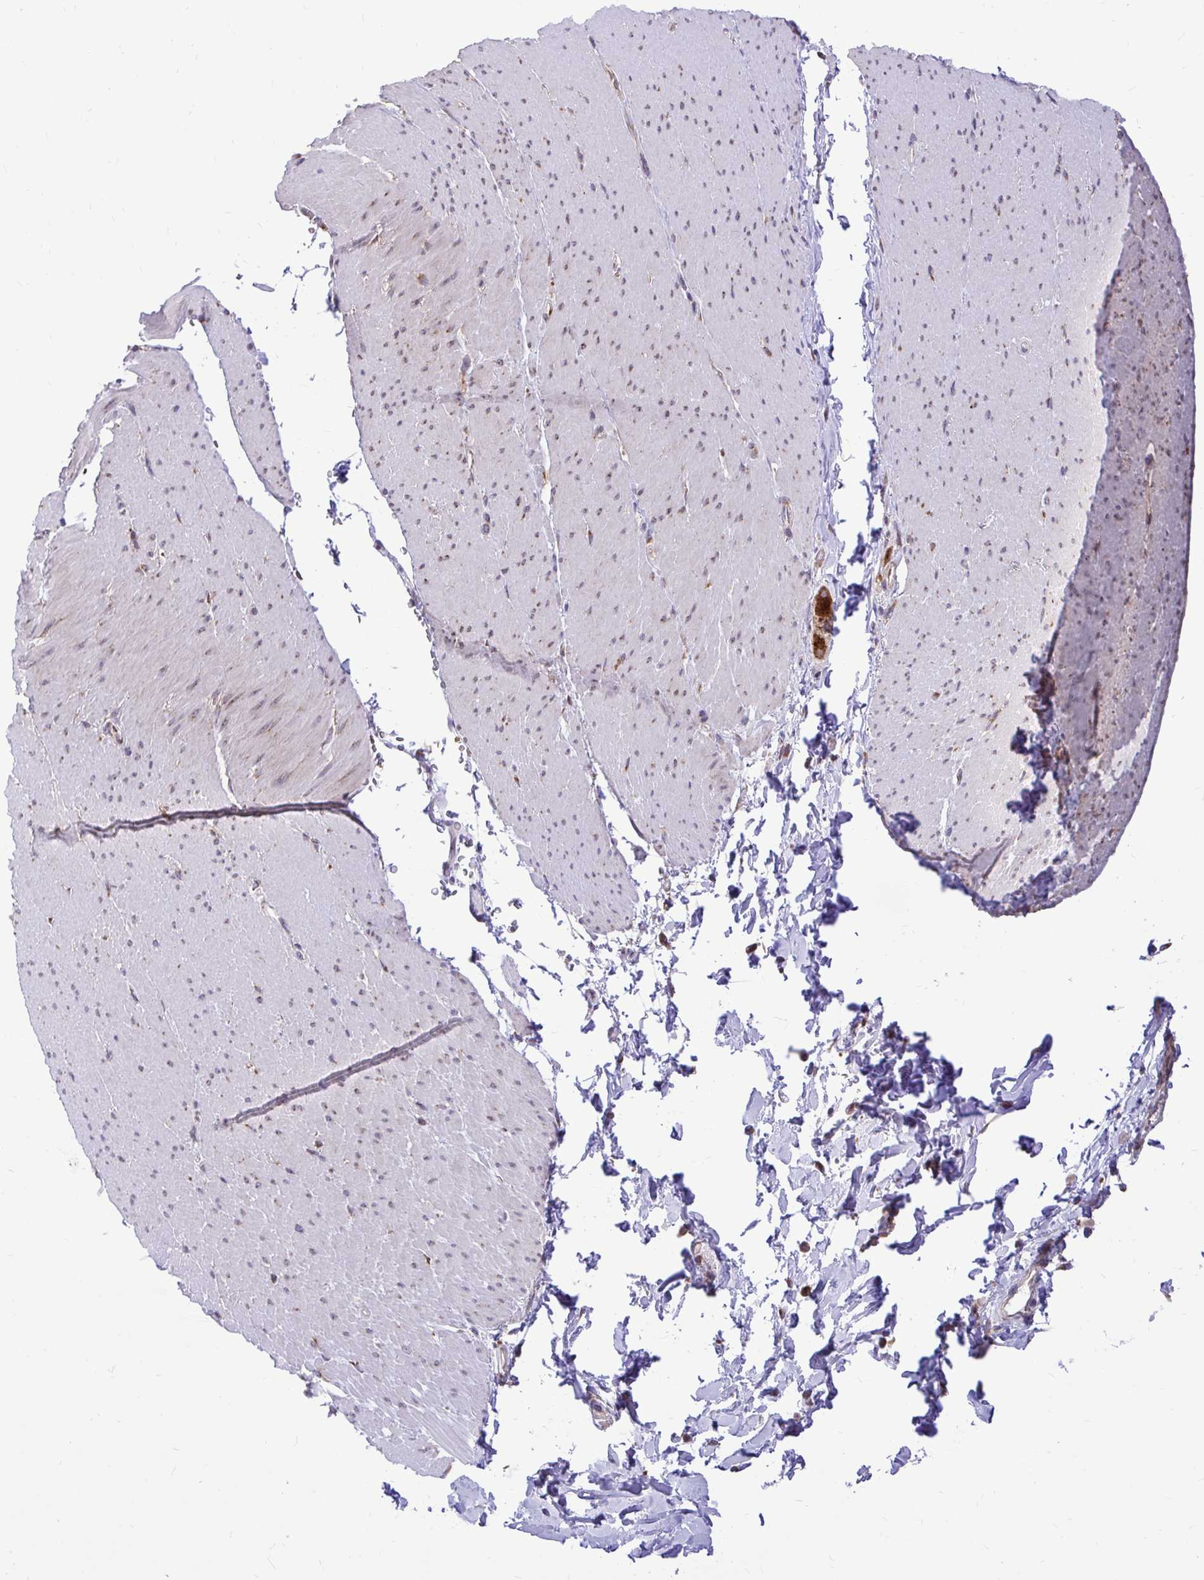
{"staining": {"intensity": "weak", "quantity": "<25%", "location": "cytoplasmic/membranous"}, "tissue": "smooth muscle", "cell_type": "Smooth muscle cells", "image_type": "normal", "snomed": [{"axis": "morphology", "description": "Normal tissue, NOS"}, {"axis": "topography", "description": "Smooth muscle"}, {"axis": "topography", "description": "Rectum"}], "caption": "Immunohistochemical staining of normal smooth muscle exhibits no significant positivity in smooth muscle cells. (Brightfield microscopy of DAB IHC at high magnification).", "gene": "VTI1B", "patient": {"sex": "male", "age": 53}}